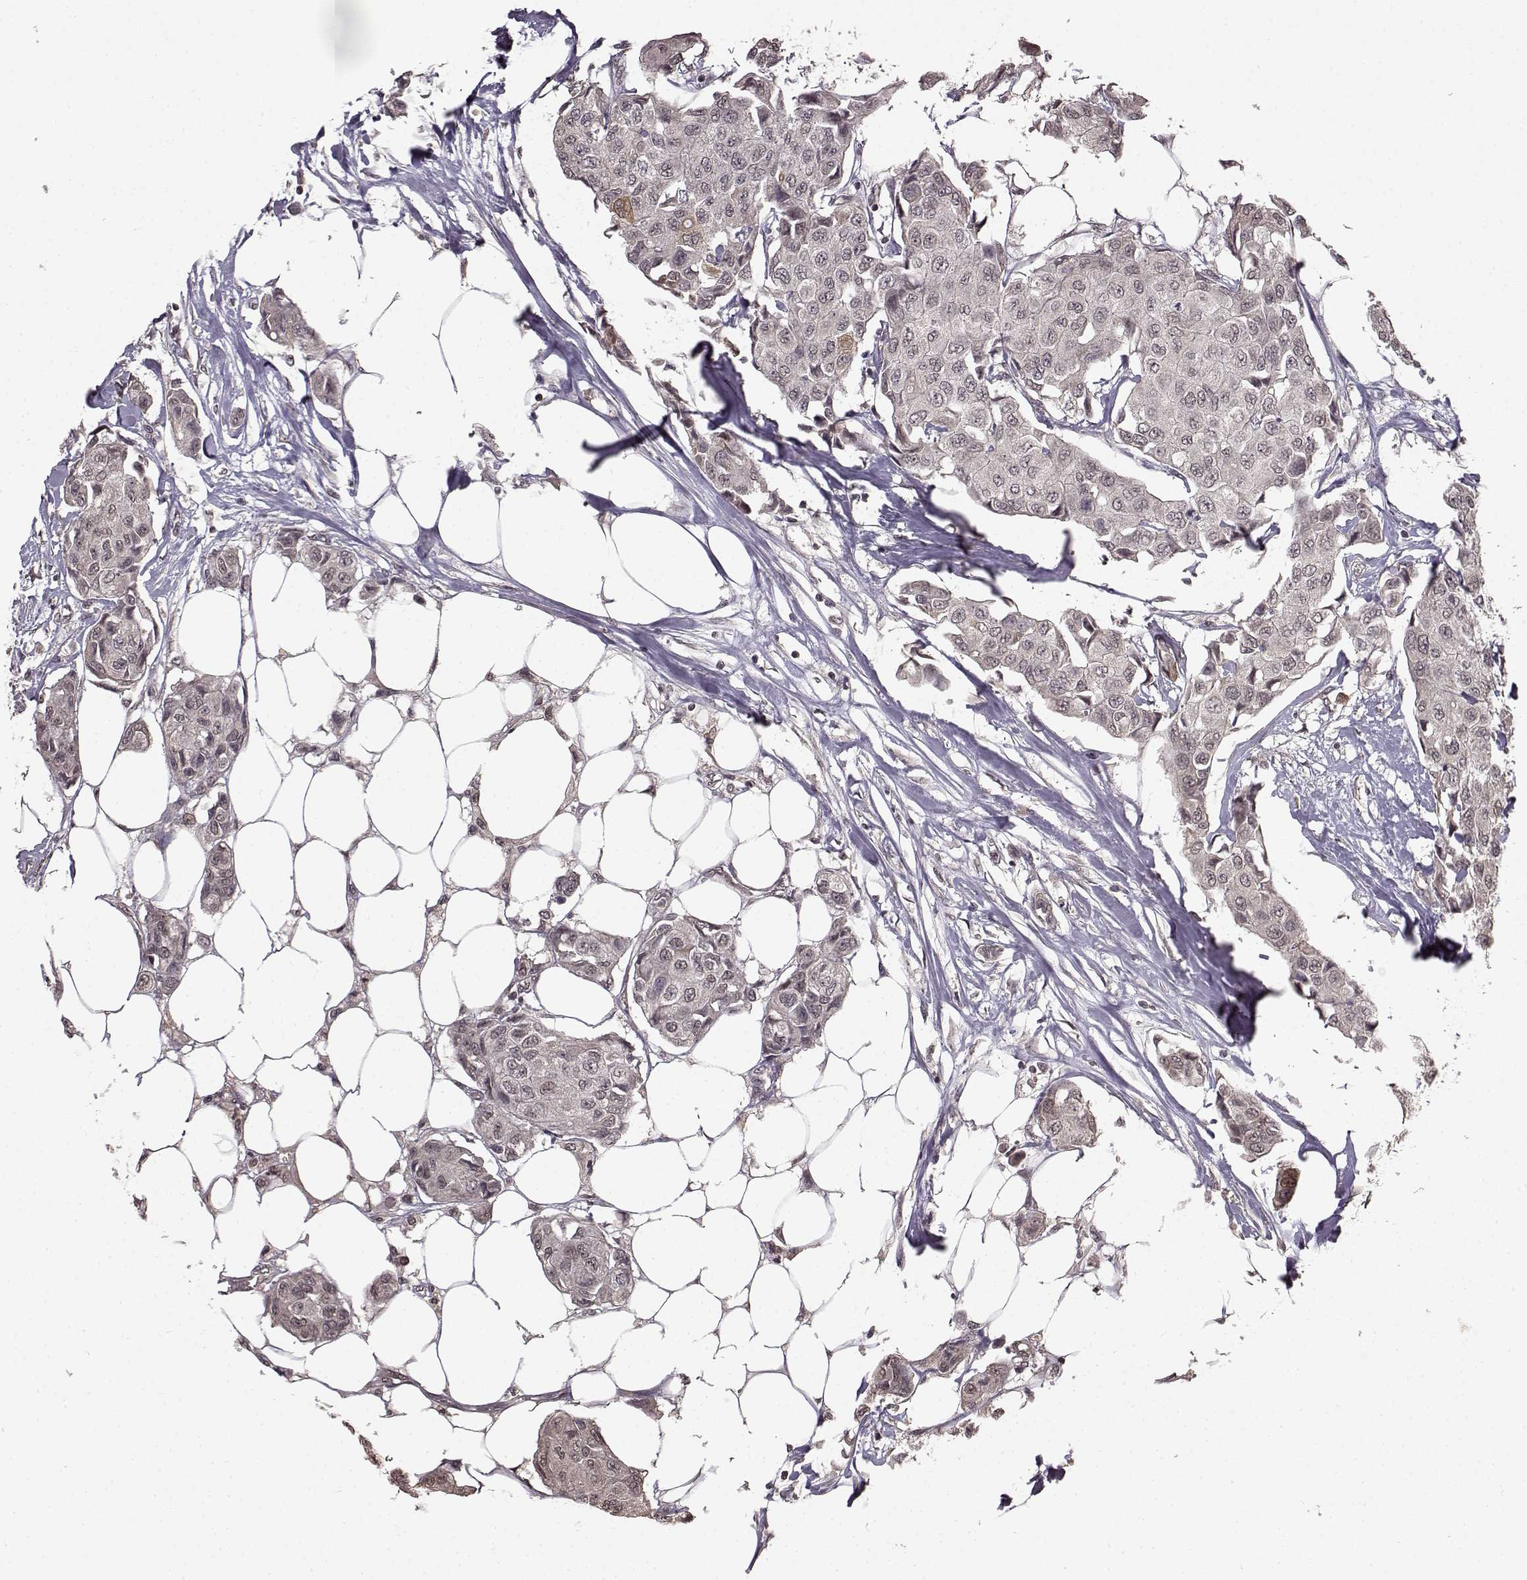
{"staining": {"intensity": "negative", "quantity": "none", "location": "none"}, "tissue": "breast cancer", "cell_type": "Tumor cells", "image_type": "cancer", "snomed": [{"axis": "morphology", "description": "Duct carcinoma"}, {"axis": "topography", "description": "Breast"}, {"axis": "topography", "description": "Lymph node"}], "caption": "DAB immunohistochemical staining of breast cancer (intraductal carcinoma) displays no significant staining in tumor cells.", "gene": "NTRK2", "patient": {"sex": "female", "age": 80}}